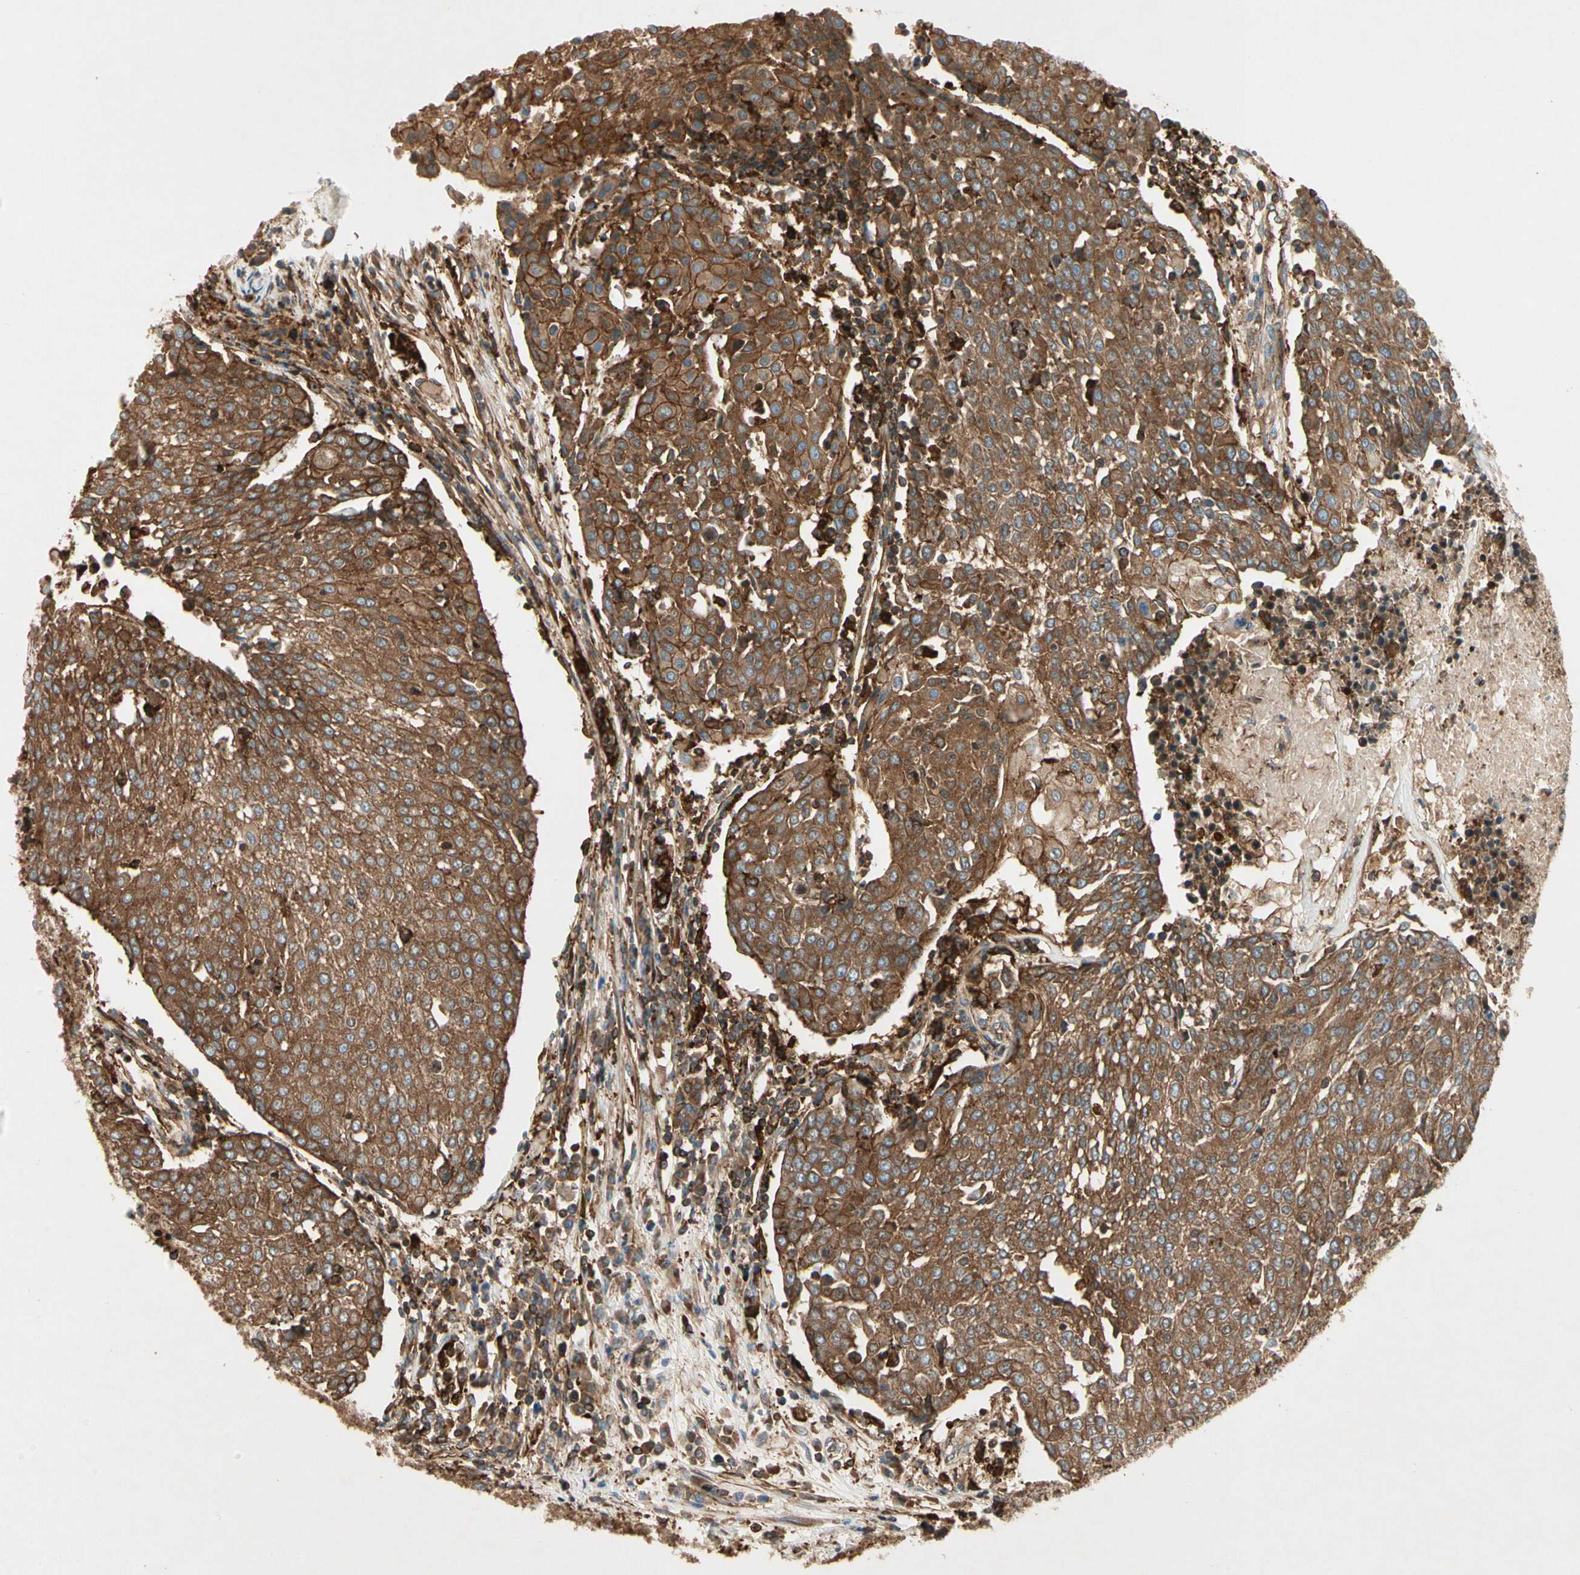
{"staining": {"intensity": "strong", "quantity": ">75%", "location": "cytoplasmic/membranous"}, "tissue": "urothelial cancer", "cell_type": "Tumor cells", "image_type": "cancer", "snomed": [{"axis": "morphology", "description": "Urothelial carcinoma, High grade"}, {"axis": "topography", "description": "Urinary bladder"}], "caption": "The immunohistochemical stain highlights strong cytoplasmic/membranous positivity in tumor cells of urothelial cancer tissue. The protein of interest is shown in brown color, while the nuclei are stained blue.", "gene": "ARPC2", "patient": {"sex": "female", "age": 85}}